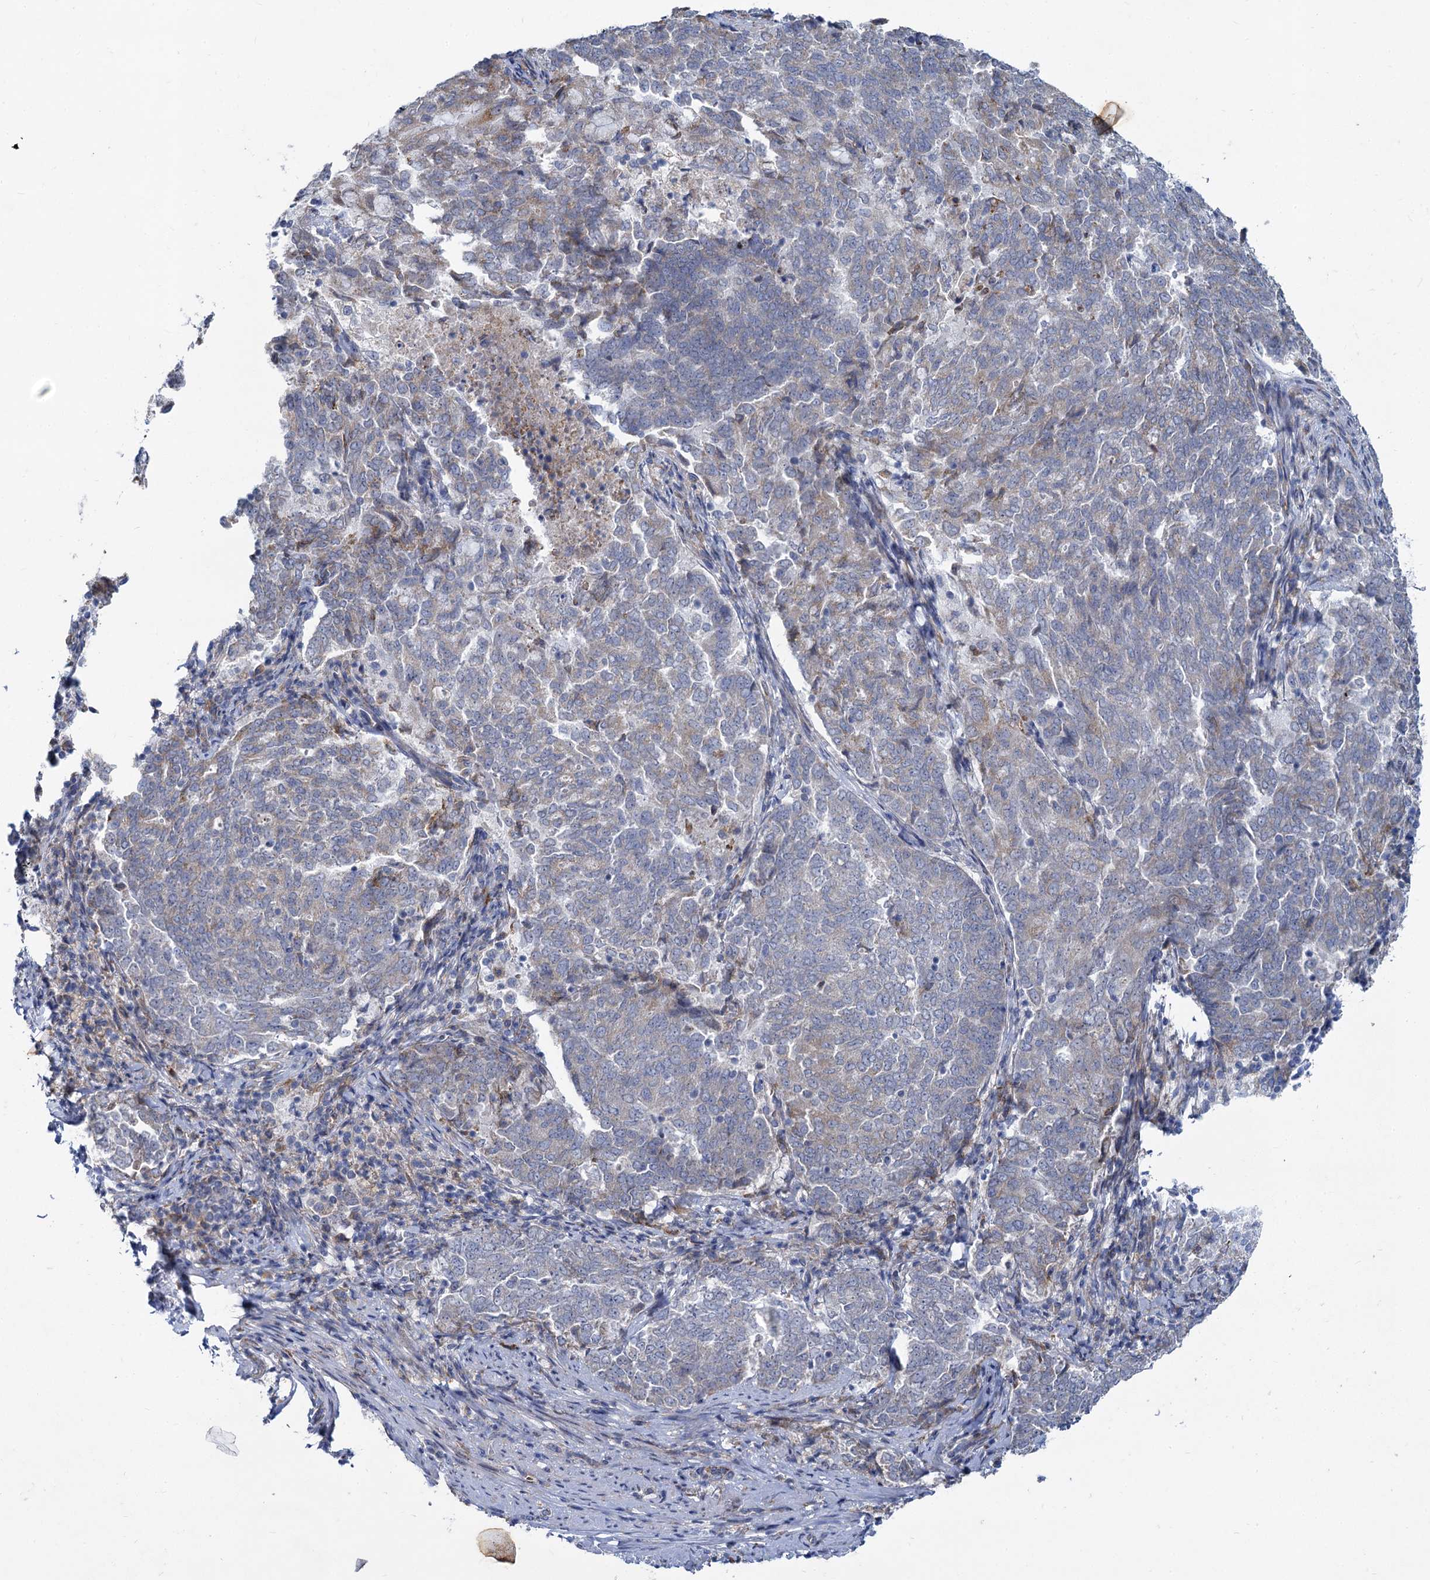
{"staining": {"intensity": "negative", "quantity": "none", "location": "none"}, "tissue": "endometrial cancer", "cell_type": "Tumor cells", "image_type": "cancer", "snomed": [{"axis": "morphology", "description": "Adenocarcinoma, NOS"}, {"axis": "topography", "description": "Endometrium"}], "caption": "Immunohistochemistry (IHC) micrograph of neoplastic tissue: endometrial cancer (adenocarcinoma) stained with DAB shows no significant protein expression in tumor cells. (Brightfield microscopy of DAB immunohistochemistry (IHC) at high magnification).", "gene": "PRSS35", "patient": {"sex": "female", "age": 80}}